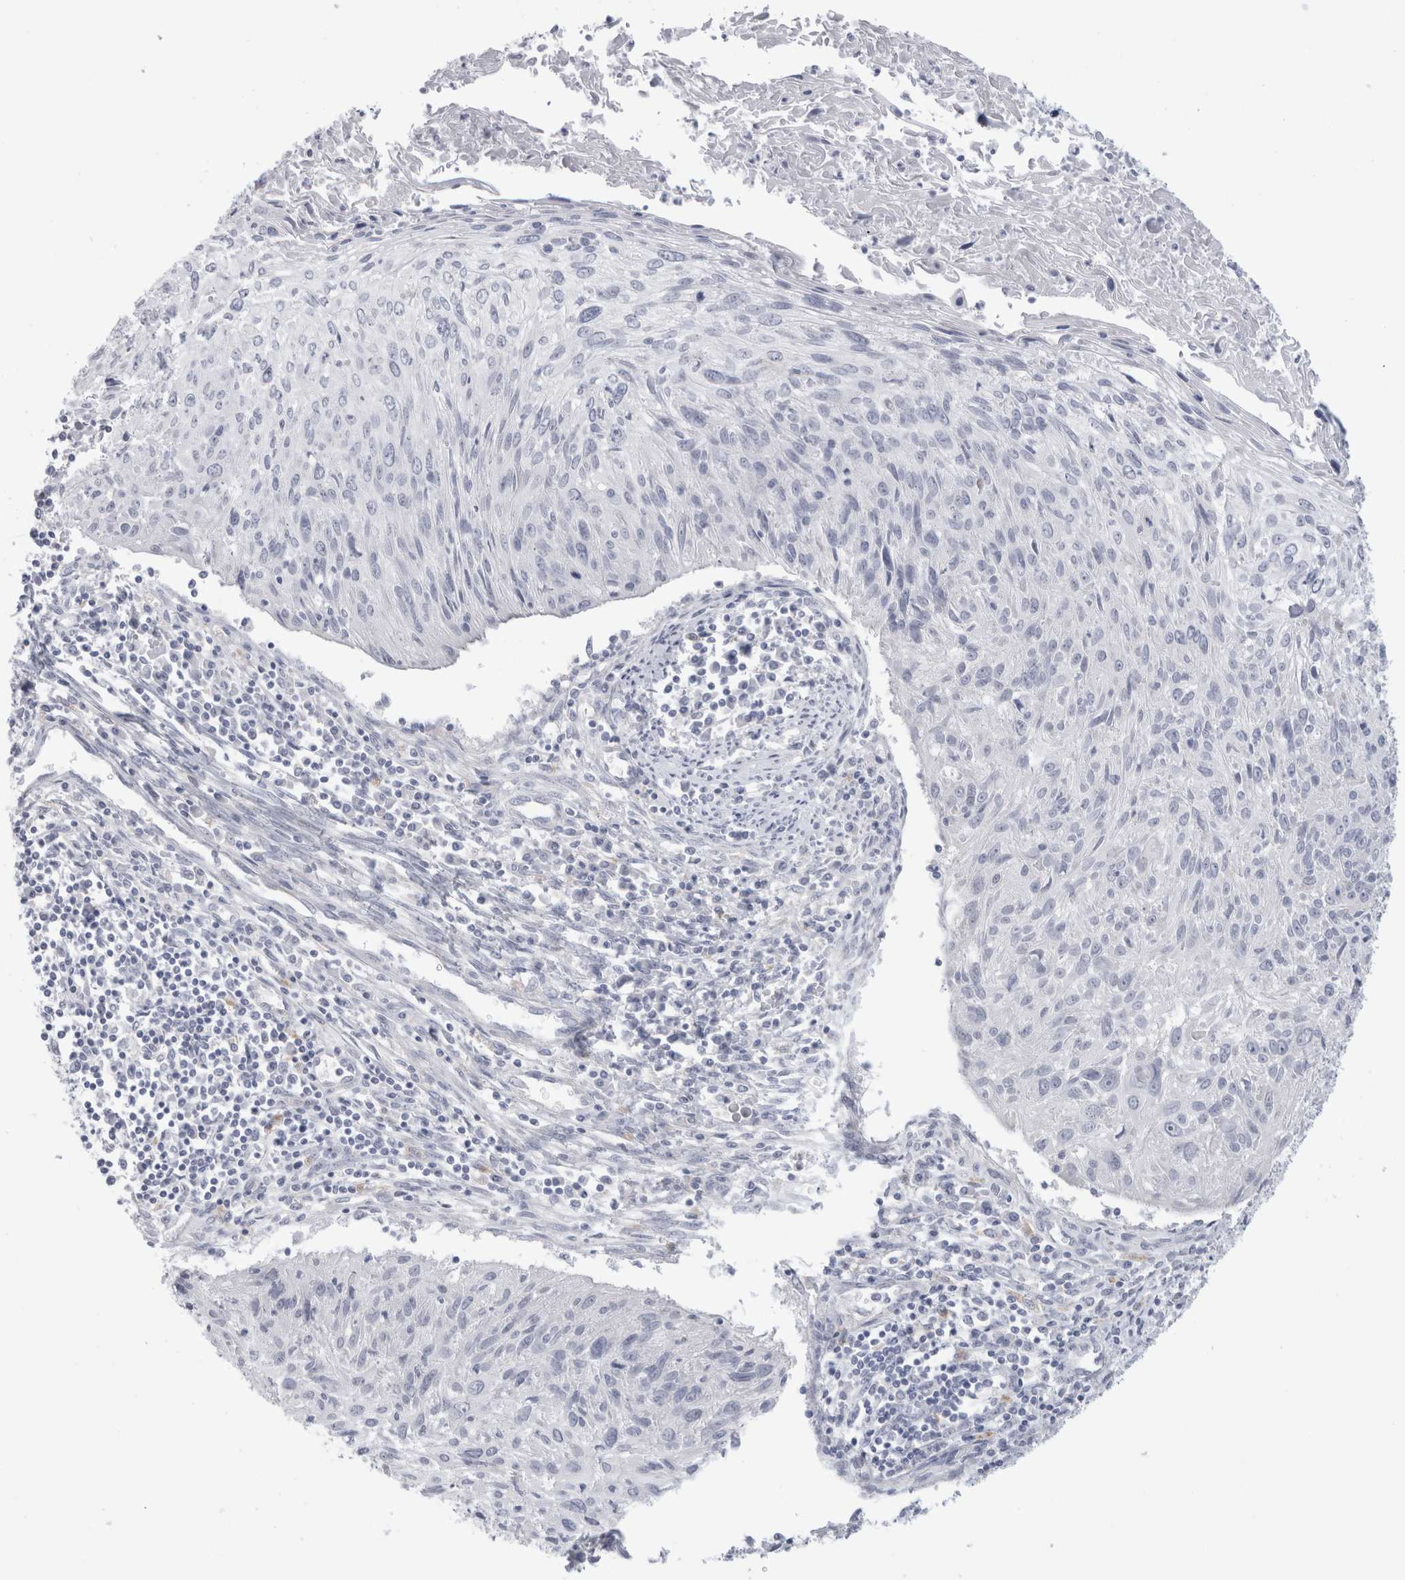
{"staining": {"intensity": "negative", "quantity": "none", "location": "none"}, "tissue": "cervical cancer", "cell_type": "Tumor cells", "image_type": "cancer", "snomed": [{"axis": "morphology", "description": "Squamous cell carcinoma, NOS"}, {"axis": "topography", "description": "Cervix"}], "caption": "This is an immunohistochemistry (IHC) micrograph of human cervical cancer (squamous cell carcinoma). There is no positivity in tumor cells.", "gene": "ANKMY1", "patient": {"sex": "female", "age": 51}}